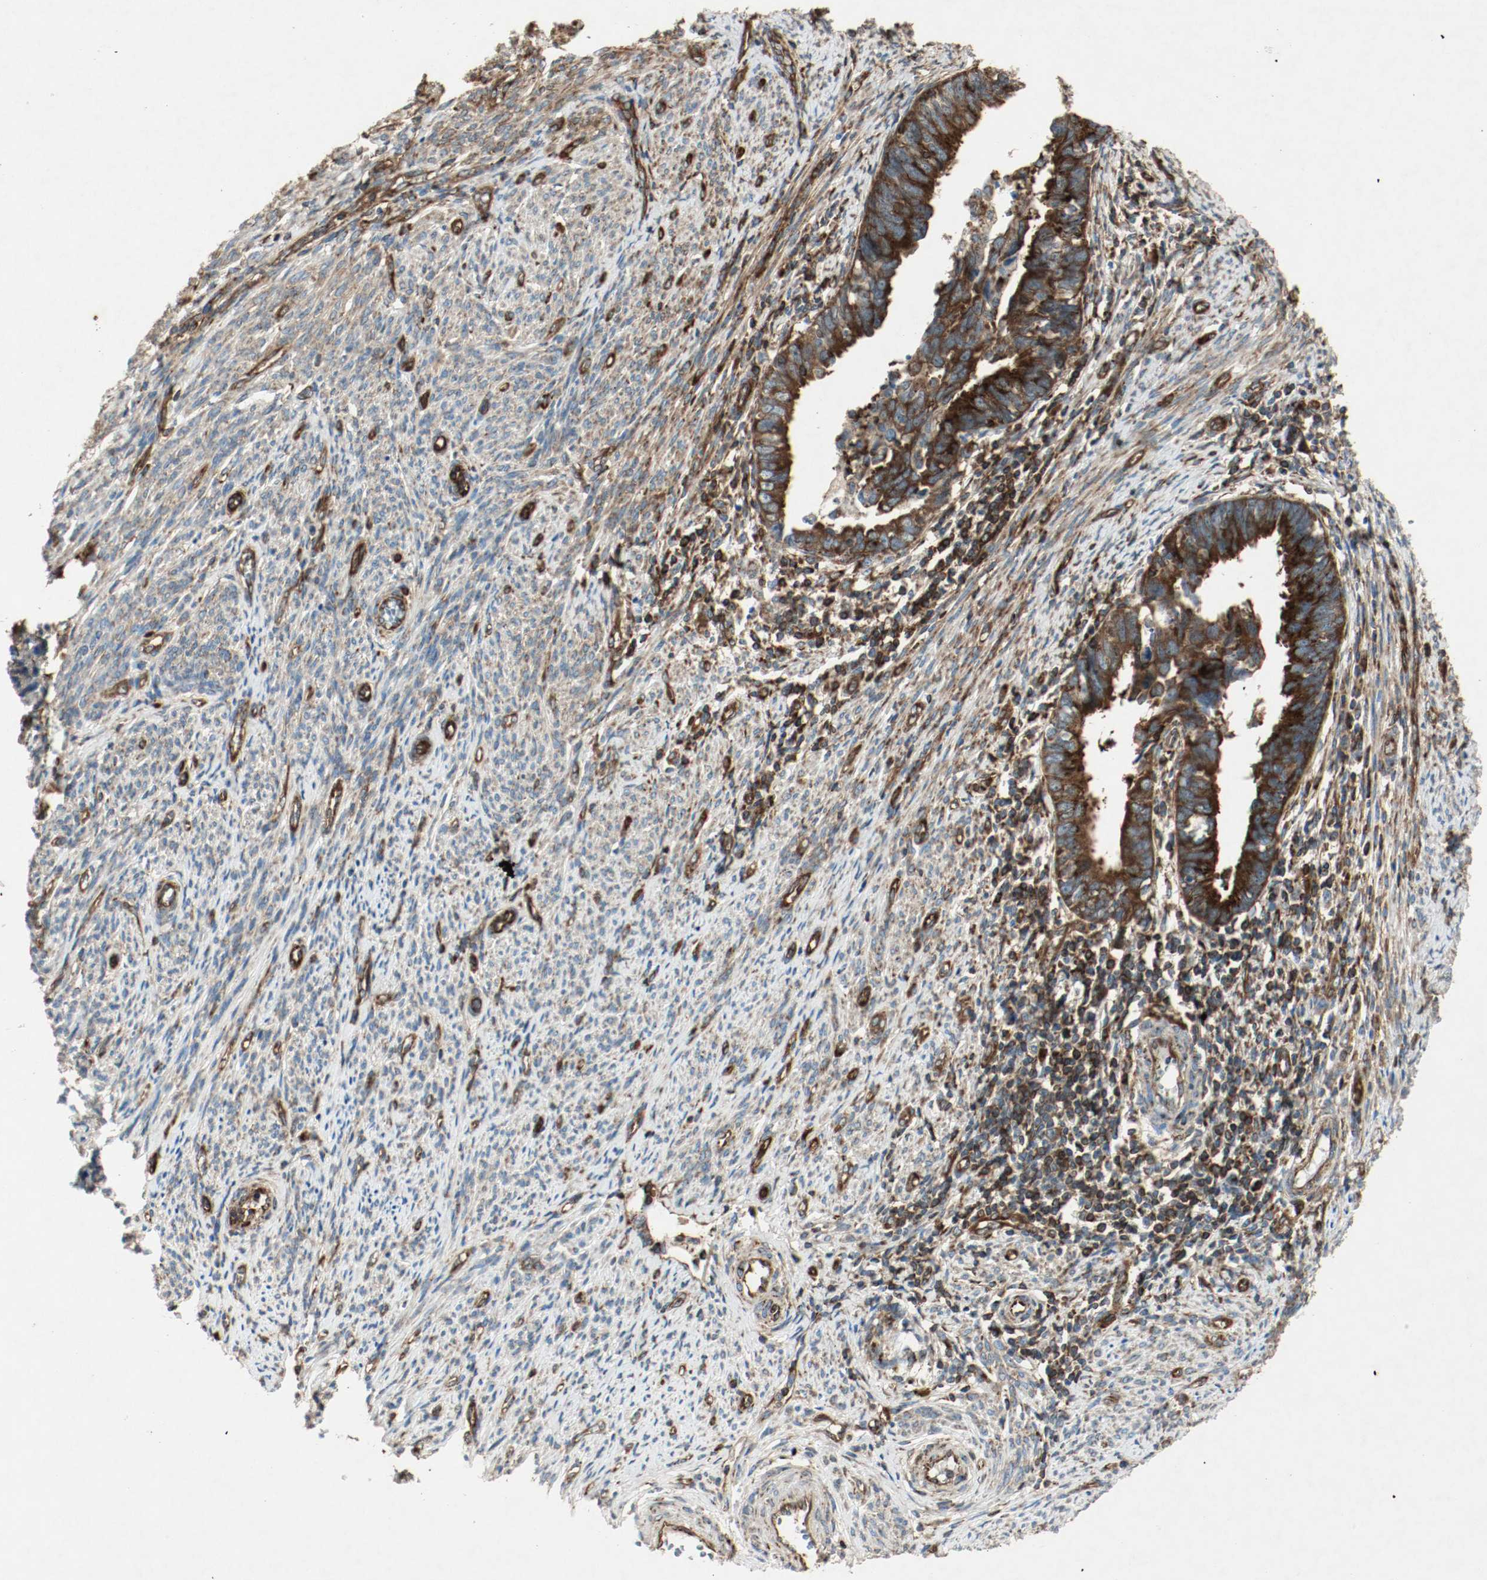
{"staining": {"intensity": "strong", "quantity": ">75%", "location": "cytoplasmic/membranous"}, "tissue": "endometrial cancer", "cell_type": "Tumor cells", "image_type": "cancer", "snomed": [{"axis": "morphology", "description": "Adenocarcinoma, NOS"}, {"axis": "topography", "description": "Endometrium"}], "caption": "A high-resolution micrograph shows immunohistochemistry staining of adenocarcinoma (endometrial), which exhibits strong cytoplasmic/membranous staining in approximately >75% of tumor cells. (Stains: DAB (3,3'-diaminobenzidine) in brown, nuclei in blue, Microscopy: brightfield microscopy at high magnification).", "gene": "PLCG1", "patient": {"sex": "female", "age": 75}}